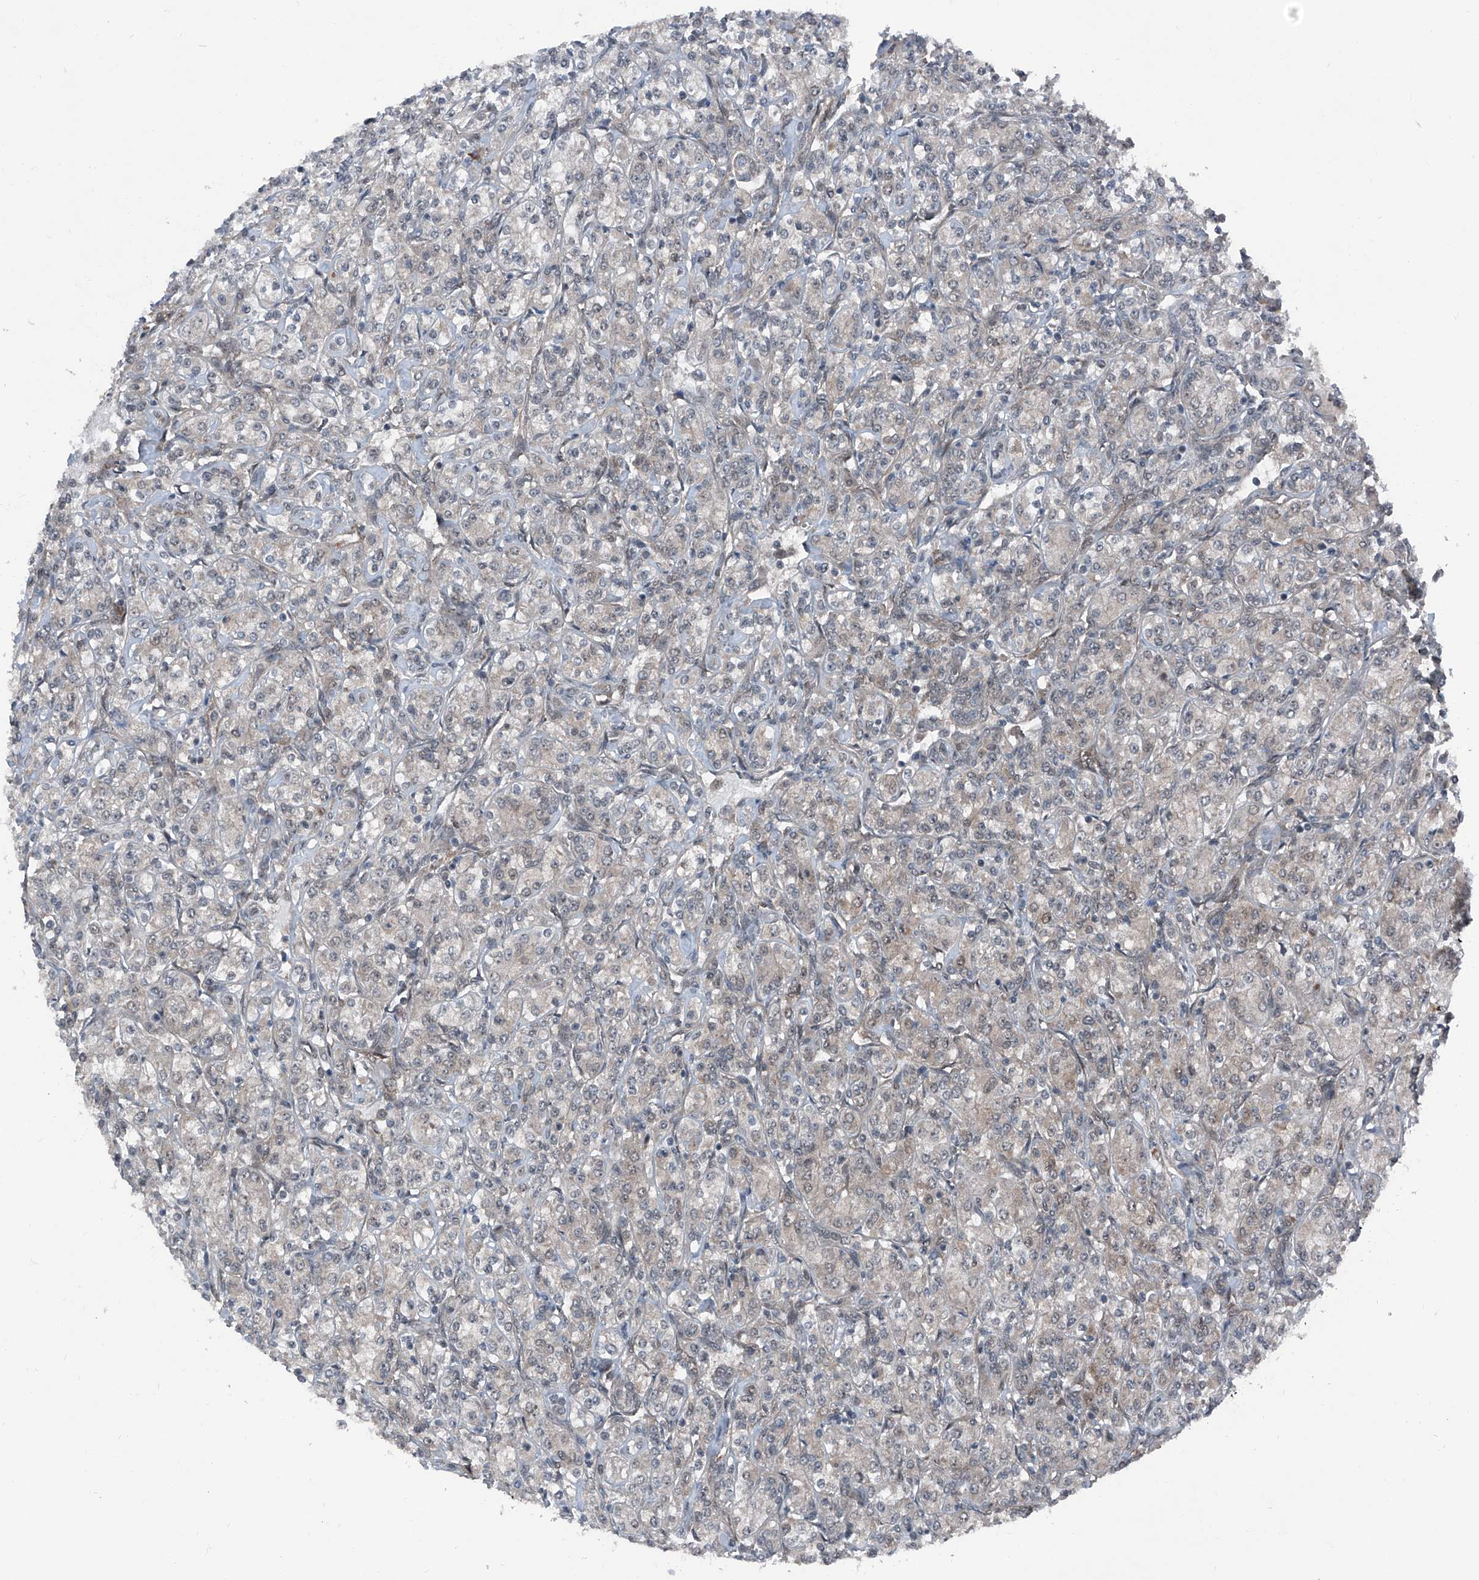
{"staining": {"intensity": "negative", "quantity": "none", "location": "none"}, "tissue": "renal cancer", "cell_type": "Tumor cells", "image_type": "cancer", "snomed": [{"axis": "morphology", "description": "Adenocarcinoma, NOS"}, {"axis": "topography", "description": "Kidney"}], "caption": "Renal adenocarcinoma was stained to show a protein in brown. There is no significant expression in tumor cells.", "gene": "COA7", "patient": {"sex": "male", "age": 77}}